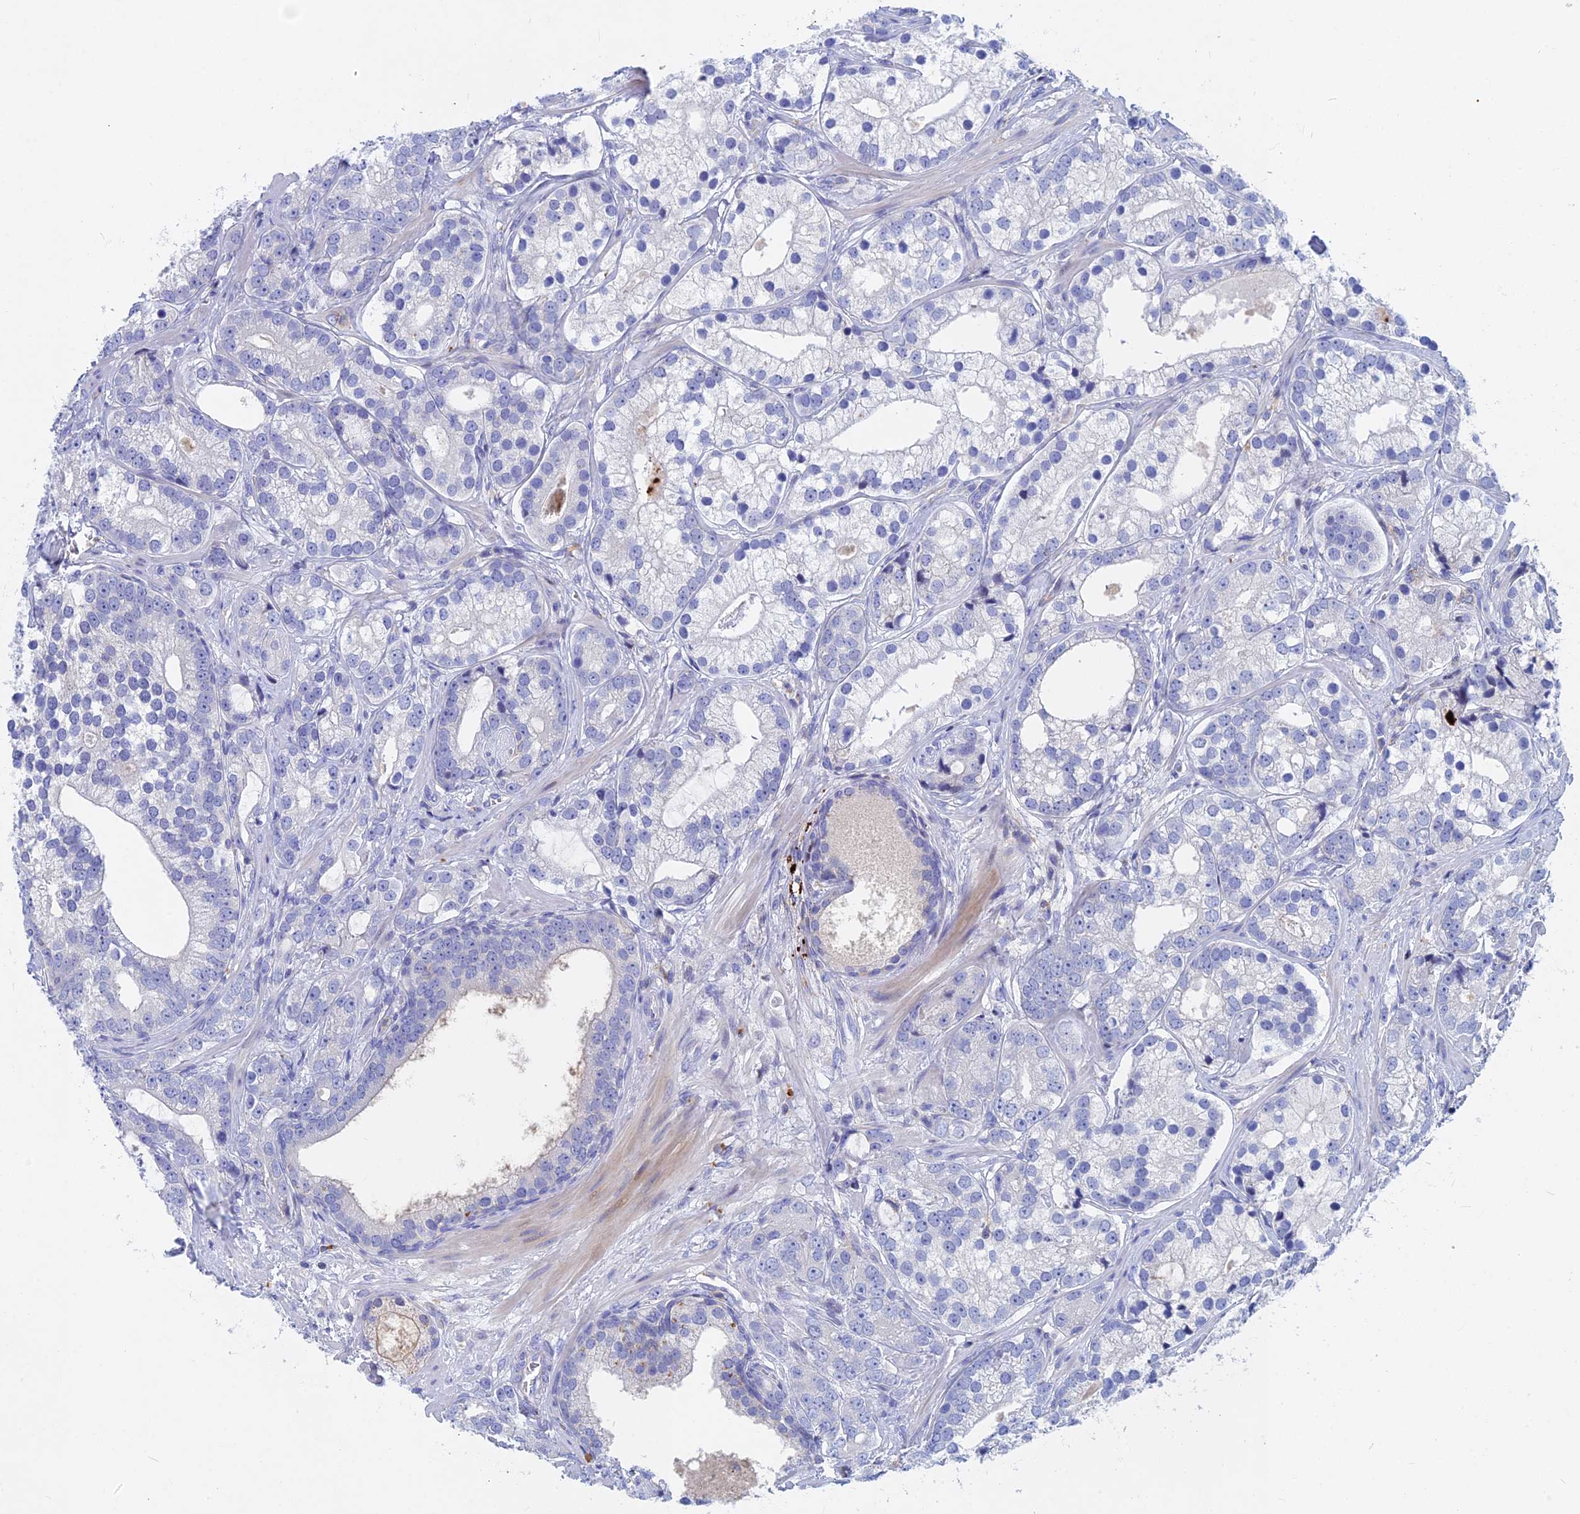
{"staining": {"intensity": "negative", "quantity": "none", "location": "none"}, "tissue": "prostate cancer", "cell_type": "Tumor cells", "image_type": "cancer", "snomed": [{"axis": "morphology", "description": "Adenocarcinoma, High grade"}, {"axis": "topography", "description": "Prostate"}], "caption": "The histopathology image displays no significant expression in tumor cells of high-grade adenocarcinoma (prostate).", "gene": "ACP7", "patient": {"sex": "male", "age": 75}}